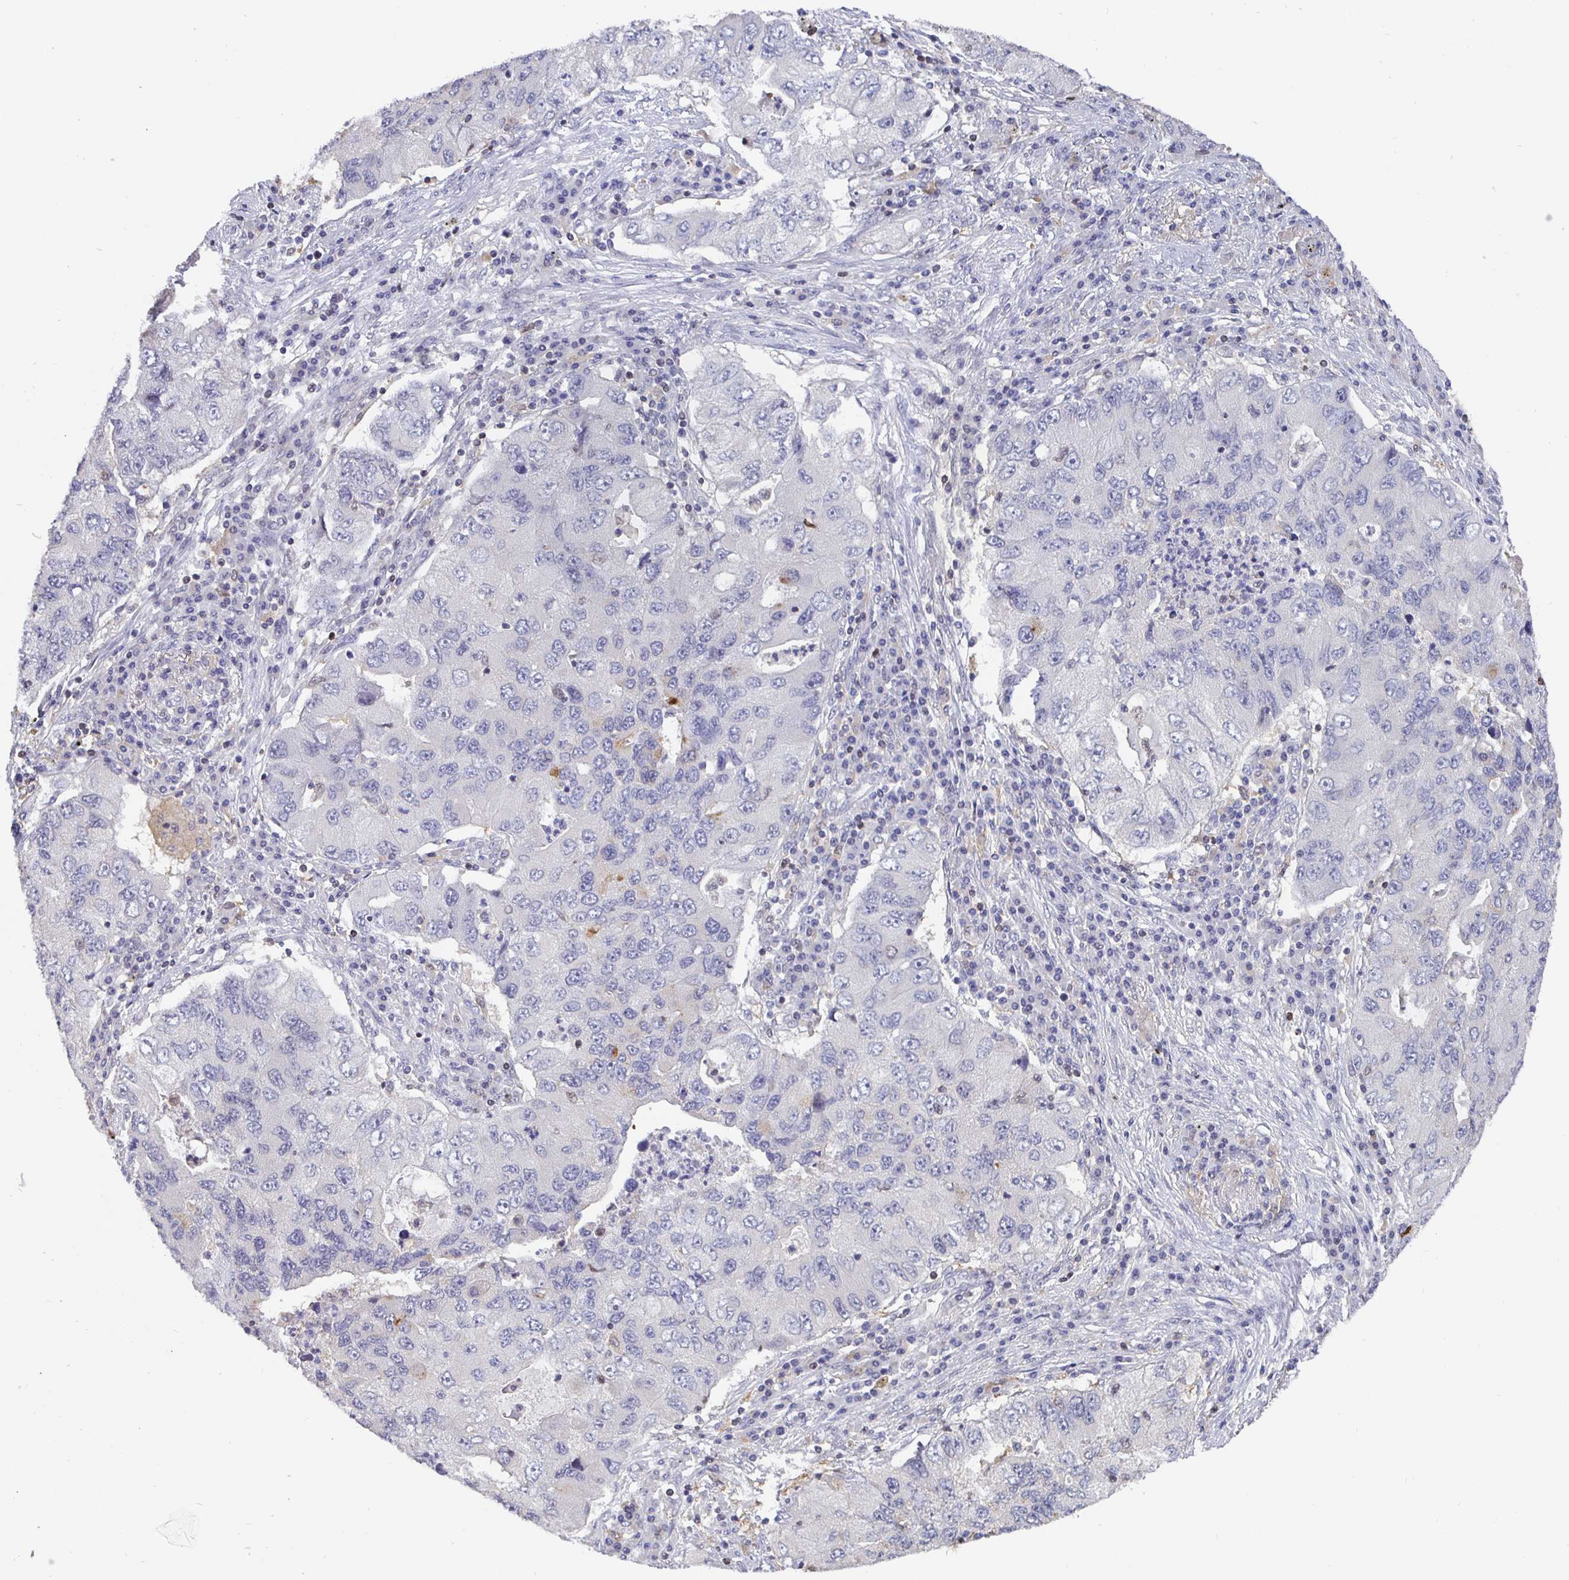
{"staining": {"intensity": "negative", "quantity": "none", "location": "none"}, "tissue": "lung cancer", "cell_type": "Tumor cells", "image_type": "cancer", "snomed": [{"axis": "morphology", "description": "Adenocarcinoma, NOS"}, {"axis": "morphology", "description": "Adenocarcinoma, metastatic, NOS"}, {"axis": "topography", "description": "Lymph node"}, {"axis": "topography", "description": "Lung"}], "caption": "This is an IHC histopathology image of human adenocarcinoma (lung). There is no staining in tumor cells.", "gene": "SATB1", "patient": {"sex": "female", "age": 54}}